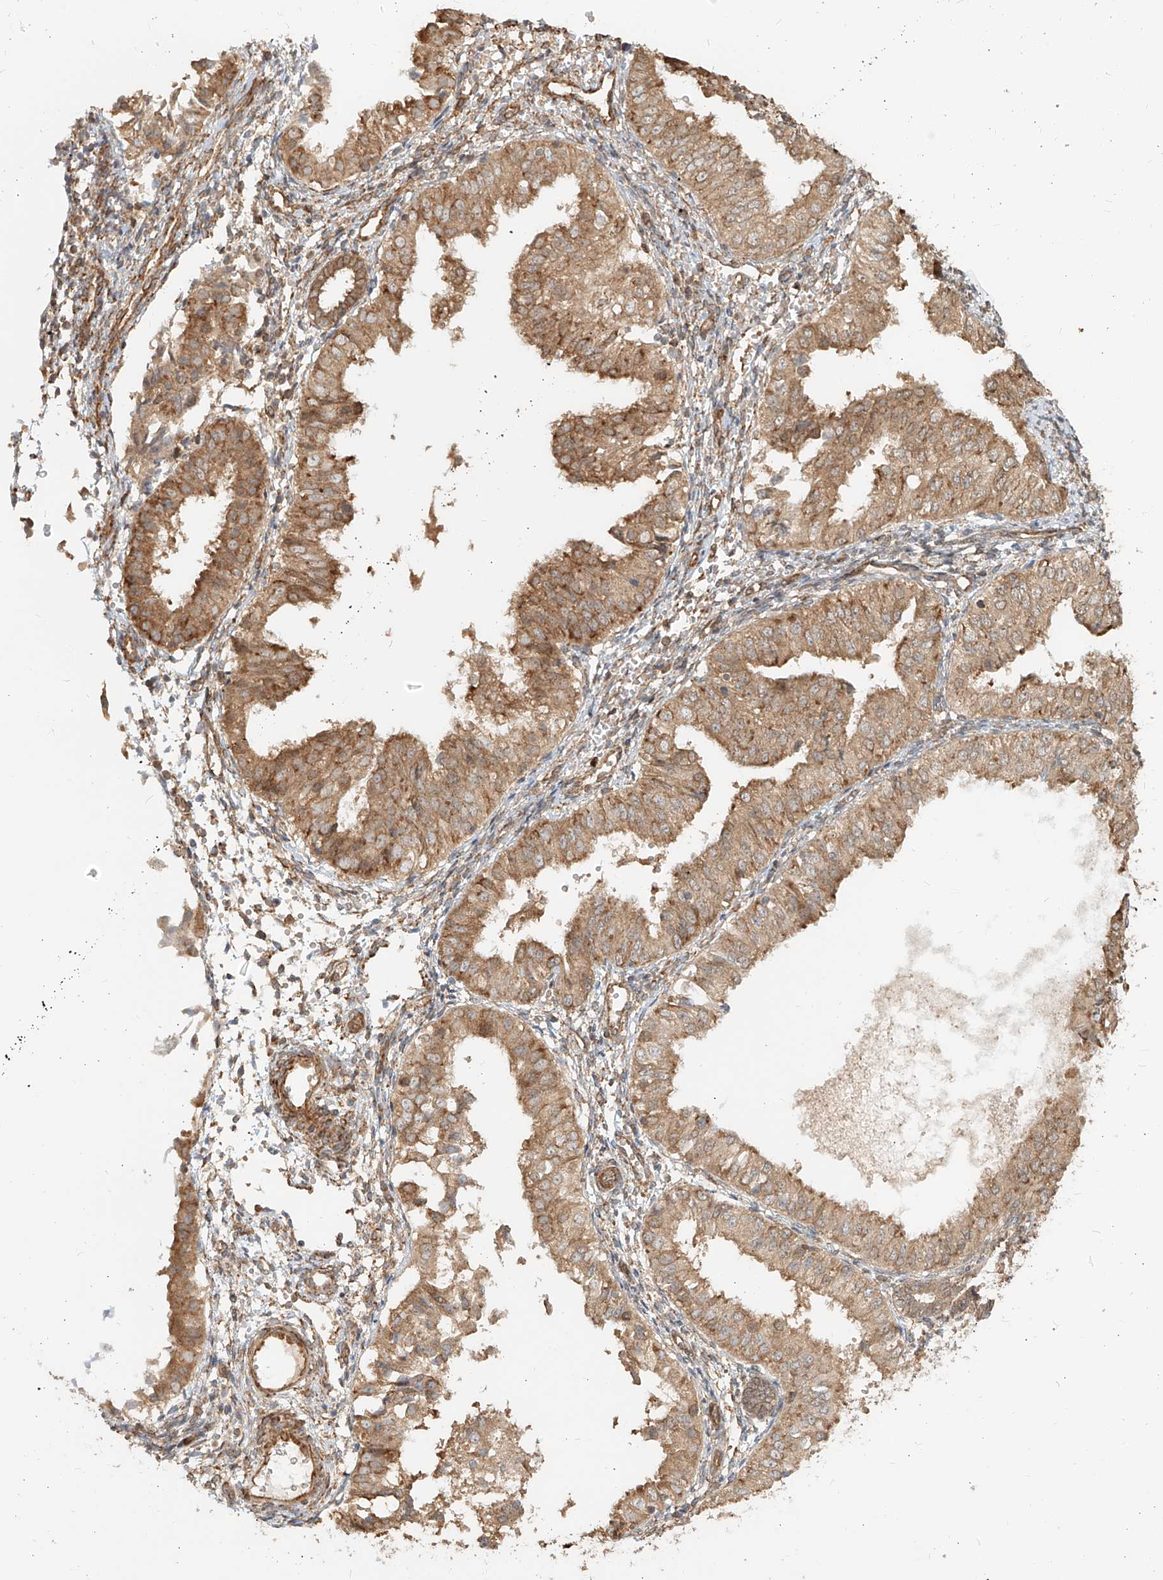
{"staining": {"intensity": "moderate", "quantity": ">75%", "location": "cytoplasmic/membranous"}, "tissue": "endometrial cancer", "cell_type": "Tumor cells", "image_type": "cancer", "snomed": [{"axis": "morphology", "description": "Normal tissue, NOS"}, {"axis": "morphology", "description": "Adenocarcinoma, NOS"}, {"axis": "topography", "description": "Endometrium"}], "caption": "The immunohistochemical stain labels moderate cytoplasmic/membranous staining in tumor cells of endometrial cancer (adenocarcinoma) tissue. (brown staining indicates protein expression, while blue staining denotes nuclei).", "gene": "UBE2K", "patient": {"sex": "female", "age": 53}}